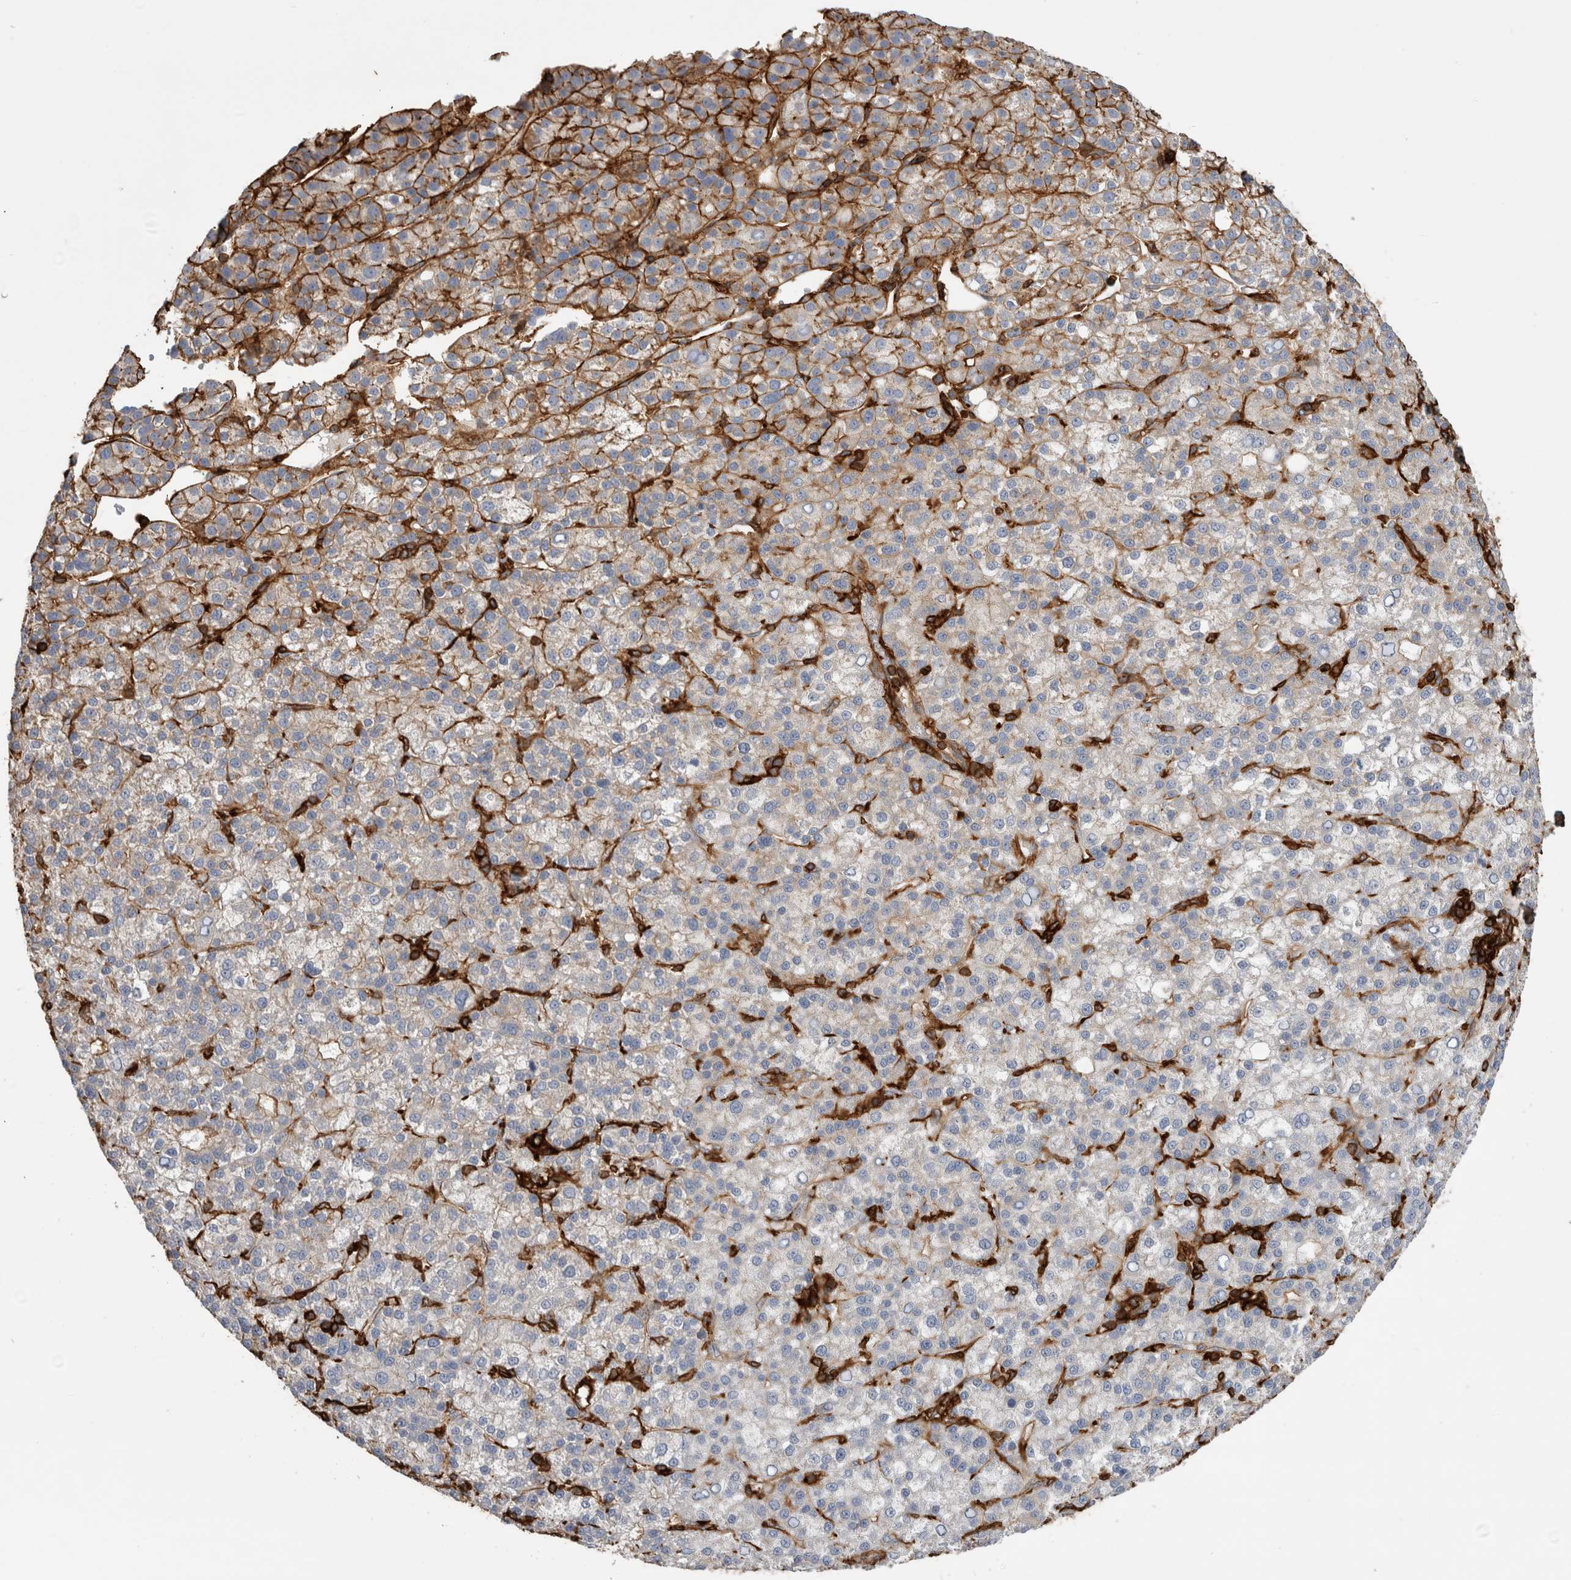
{"staining": {"intensity": "strong", "quantity": "<25%", "location": "cytoplasmic/membranous"}, "tissue": "liver cancer", "cell_type": "Tumor cells", "image_type": "cancer", "snomed": [{"axis": "morphology", "description": "Carcinoma, Hepatocellular, NOS"}, {"axis": "topography", "description": "Liver"}], "caption": "Hepatocellular carcinoma (liver) stained for a protein (brown) displays strong cytoplasmic/membranous positive staining in approximately <25% of tumor cells.", "gene": "GPER1", "patient": {"sex": "female", "age": 58}}